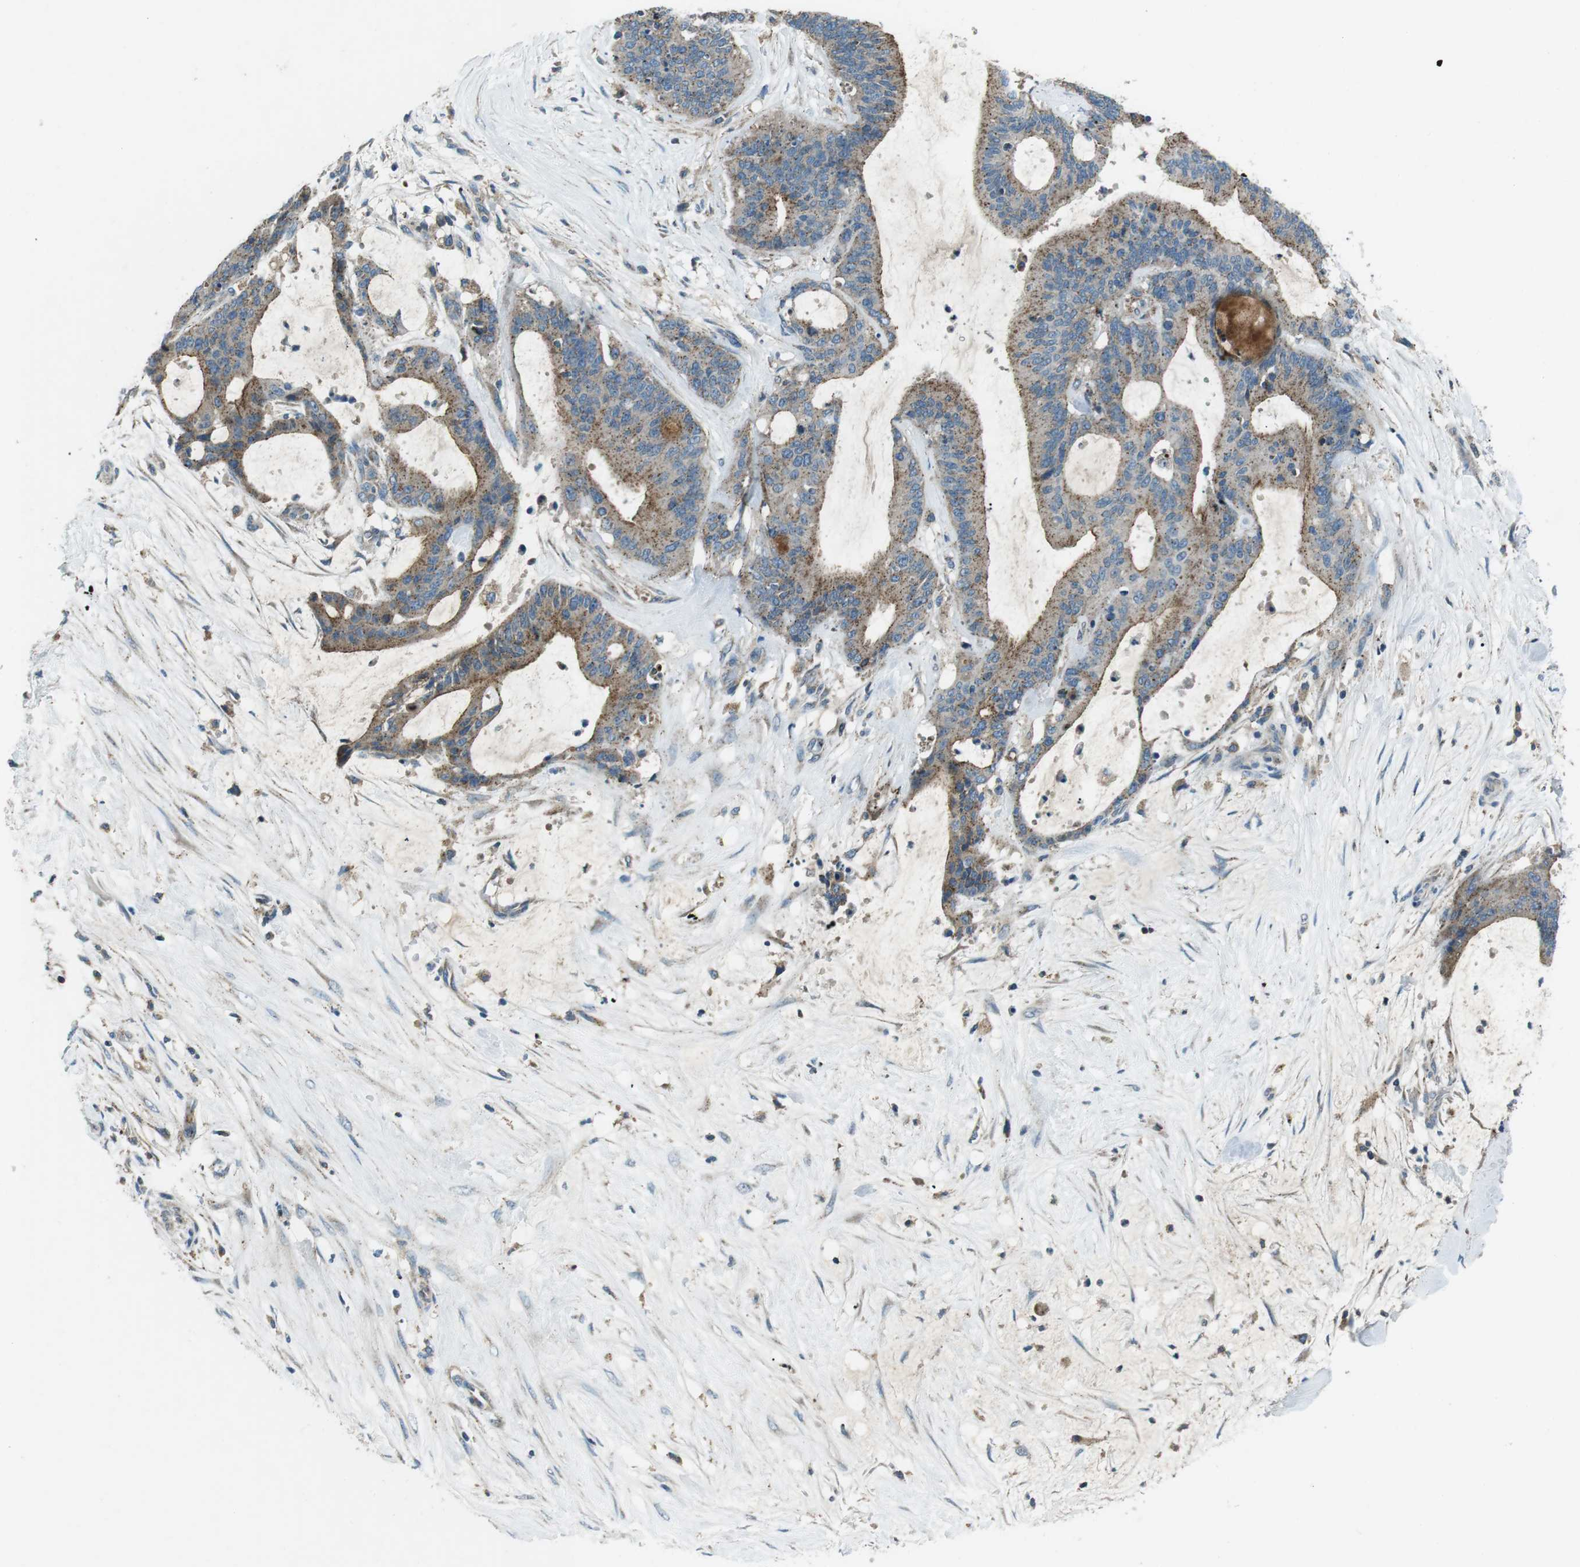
{"staining": {"intensity": "moderate", "quantity": ">75%", "location": "cytoplasmic/membranous"}, "tissue": "liver cancer", "cell_type": "Tumor cells", "image_type": "cancer", "snomed": [{"axis": "morphology", "description": "Cholangiocarcinoma"}, {"axis": "topography", "description": "Liver"}], "caption": "Immunohistochemical staining of human liver cancer (cholangiocarcinoma) reveals medium levels of moderate cytoplasmic/membranous staining in approximately >75% of tumor cells.", "gene": "FAM3B", "patient": {"sex": "female", "age": 73}}